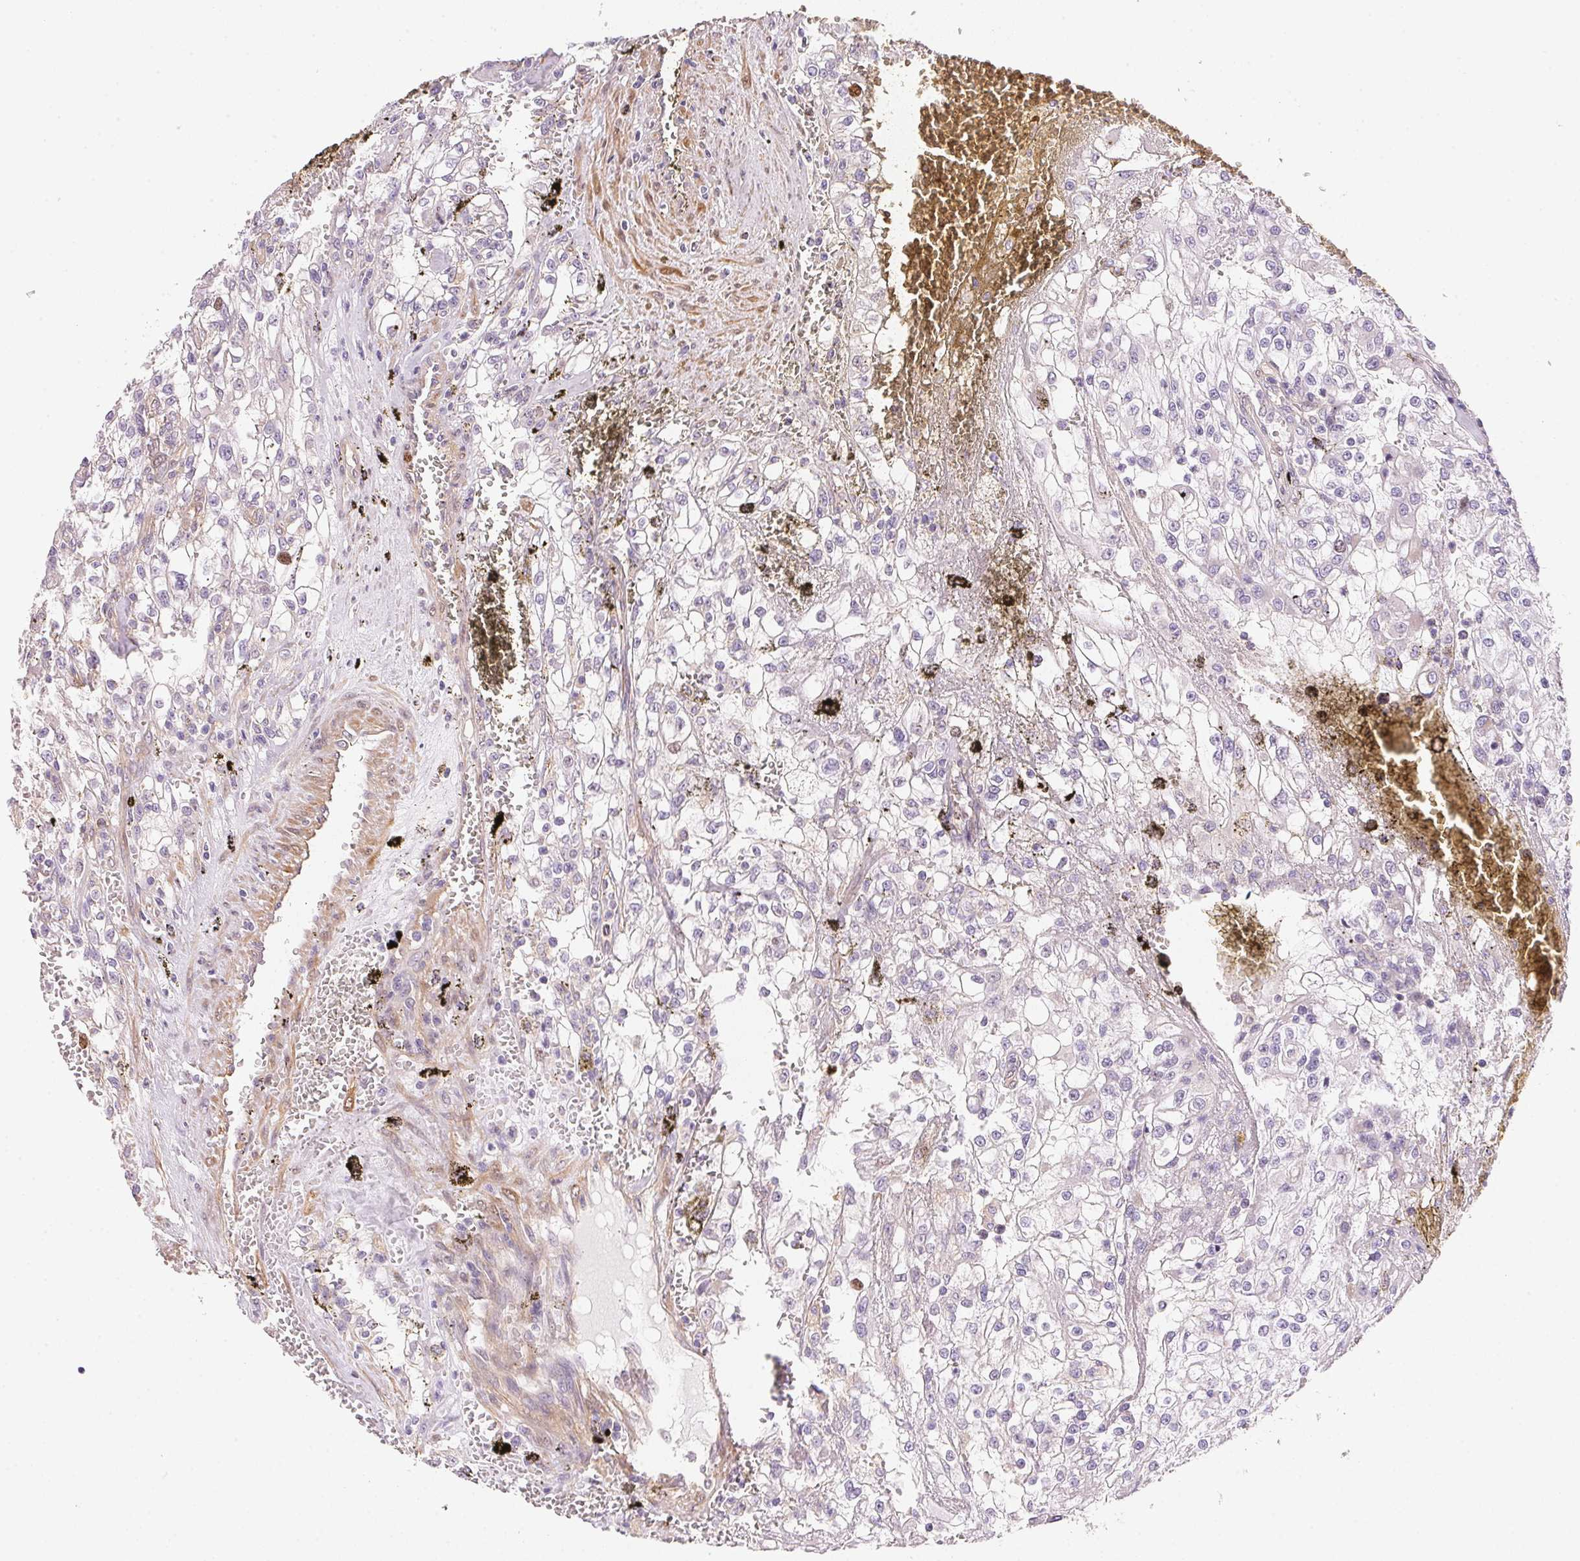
{"staining": {"intensity": "negative", "quantity": "none", "location": "none"}, "tissue": "renal cancer", "cell_type": "Tumor cells", "image_type": "cancer", "snomed": [{"axis": "morphology", "description": "Adenocarcinoma, NOS"}, {"axis": "topography", "description": "Kidney"}], "caption": "IHC histopathology image of human renal adenocarcinoma stained for a protein (brown), which demonstrates no positivity in tumor cells. (DAB (3,3'-diaminobenzidine) immunohistochemistry, high magnification).", "gene": "SMTN", "patient": {"sex": "female", "age": 74}}